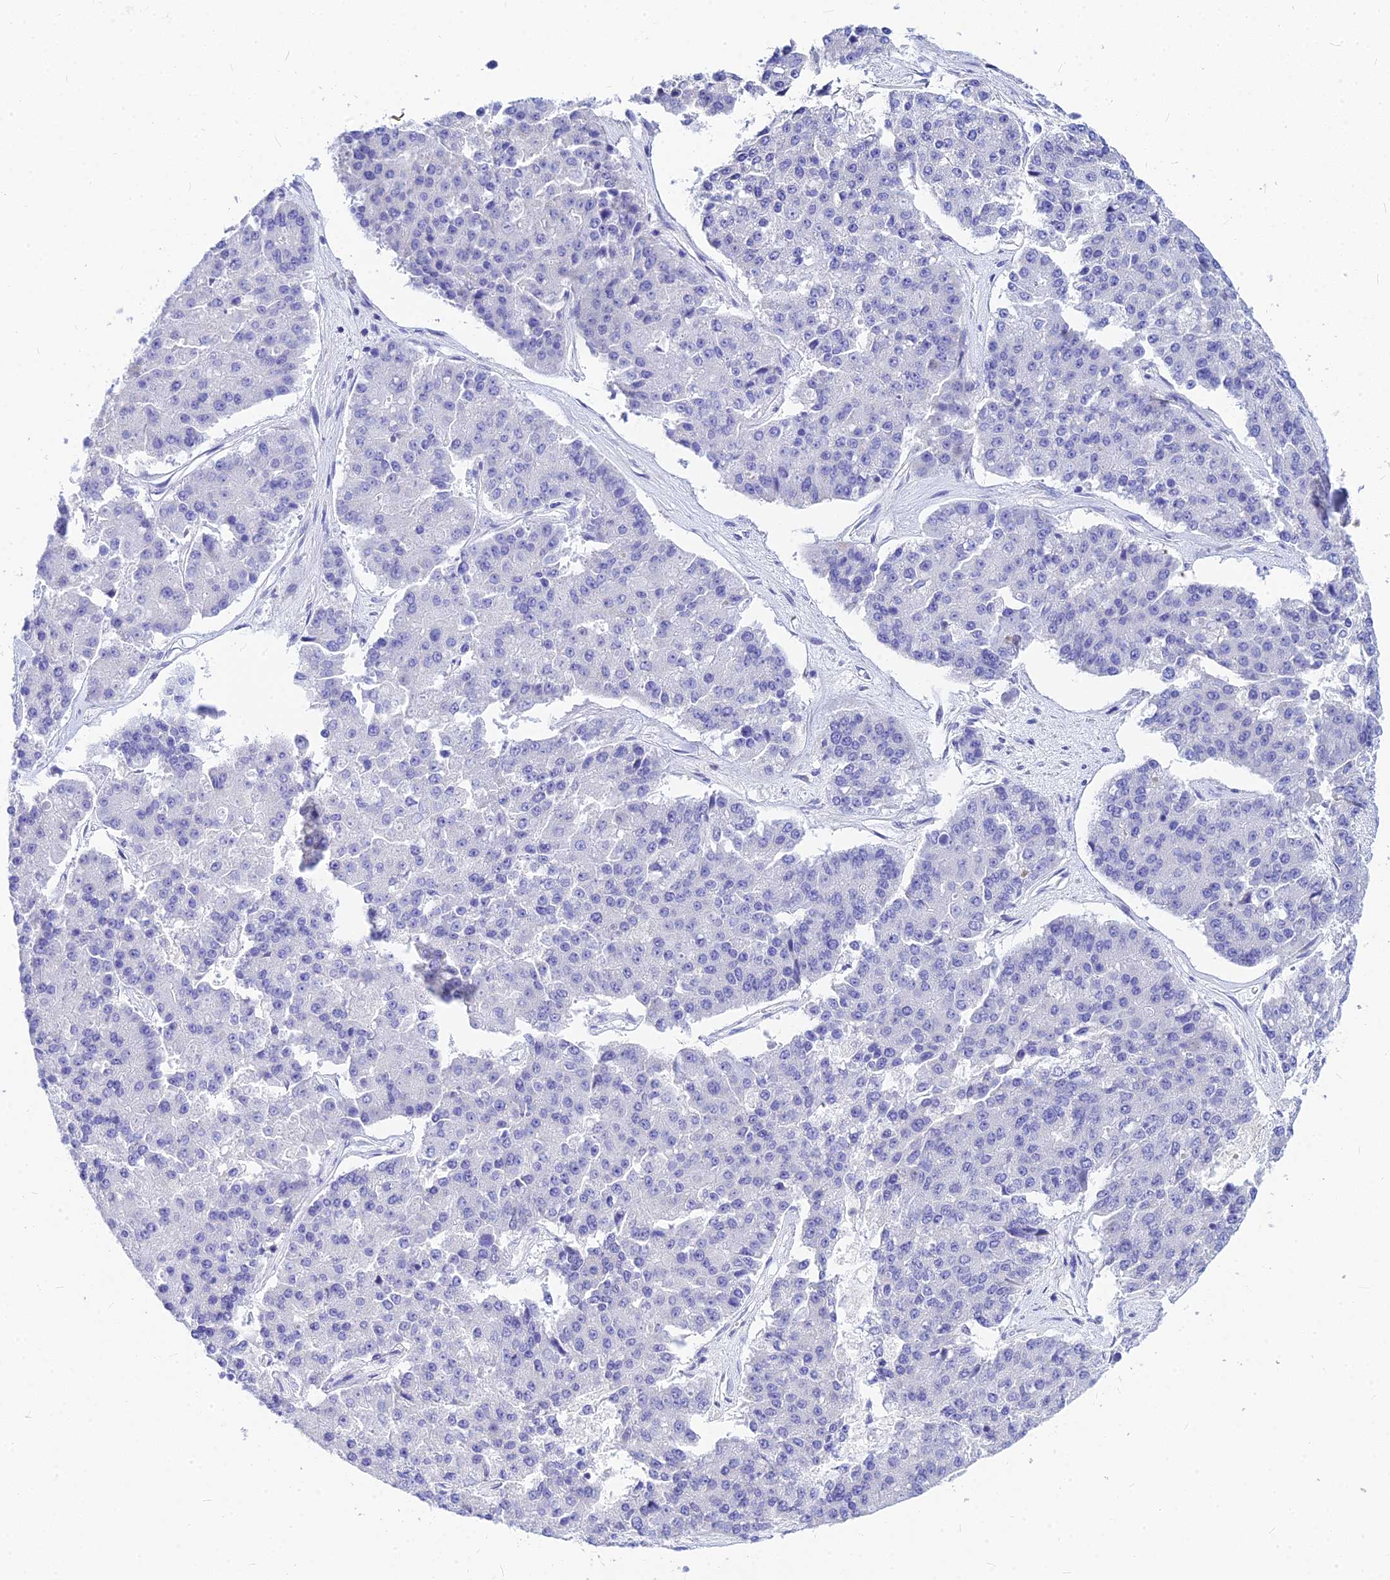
{"staining": {"intensity": "negative", "quantity": "none", "location": "none"}, "tissue": "pancreatic cancer", "cell_type": "Tumor cells", "image_type": "cancer", "snomed": [{"axis": "morphology", "description": "Adenocarcinoma, NOS"}, {"axis": "topography", "description": "Pancreas"}], "caption": "The photomicrograph exhibits no staining of tumor cells in pancreatic cancer.", "gene": "CNOT6", "patient": {"sex": "male", "age": 50}}